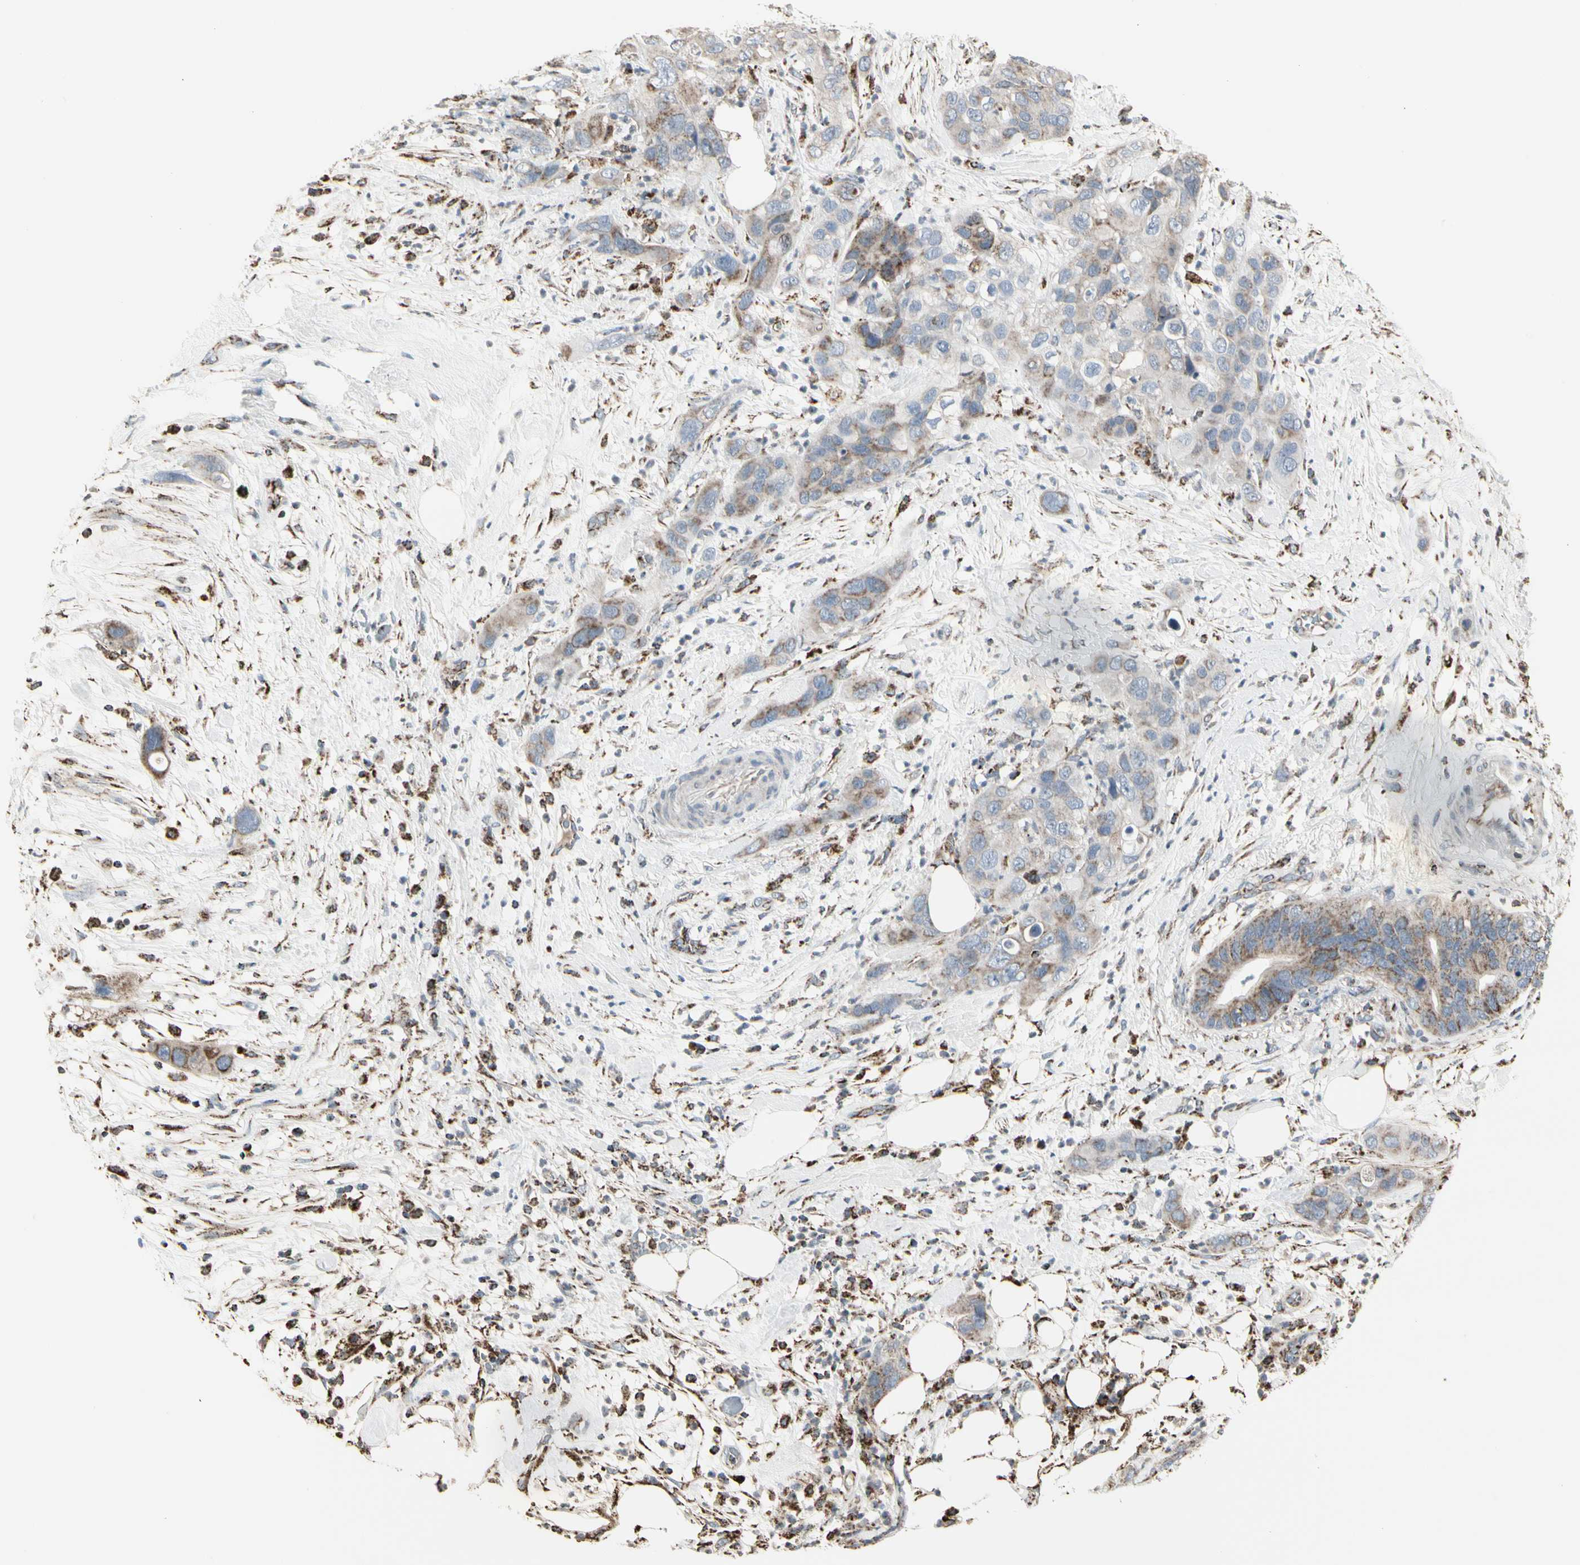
{"staining": {"intensity": "moderate", "quantity": "<25%", "location": "cytoplasmic/membranous"}, "tissue": "pancreatic cancer", "cell_type": "Tumor cells", "image_type": "cancer", "snomed": [{"axis": "morphology", "description": "Adenocarcinoma, NOS"}, {"axis": "topography", "description": "Pancreas"}], "caption": "This is an image of immunohistochemistry (IHC) staining of pancreatic cancer, which shows moderate expression in the cytoplasmic/membranous of tumor cells.", "gene": "TMEM176A", "patient": {"sex": "female", "age": 71}}